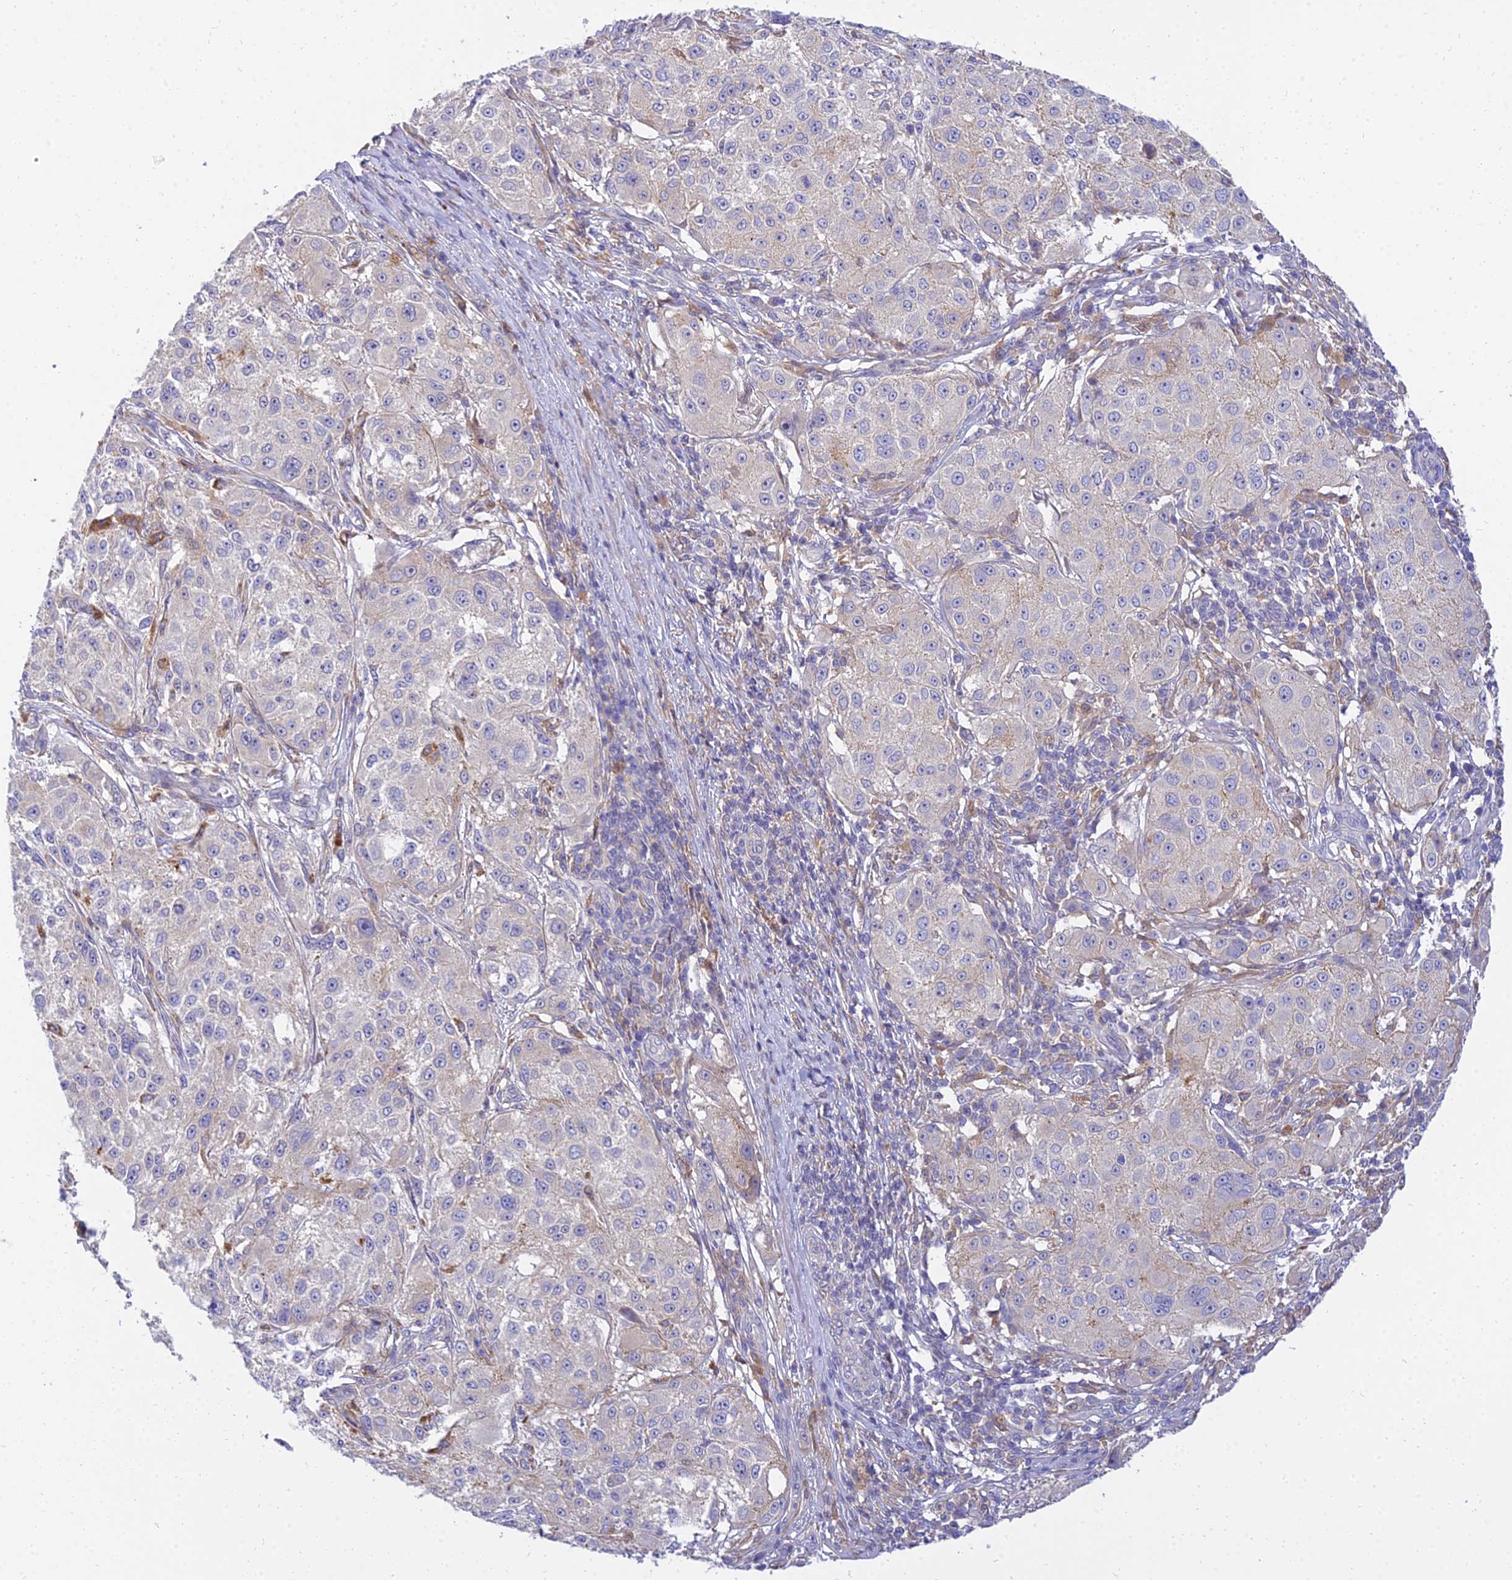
{"staining": {"intensity": "negative", "quantity": "none", "location": "none"}, "tissue": "melanoma", "cell_type": "Tumor cells", "image_type": "cancer", "snomed": [{"axis": "morphology", "description": "Necrosis, NOS"}, {"axis": "morphology", "description": "Malignant melanoma, NOS"}, {"axis": "topography", "description": "Skin"}], "caption": "Immunohistochemistry of malignant melanoma demonstrates no positivity in tumor cells.", "gene": "ARL8B", "patient": {"sex": "female", "age": 87}}